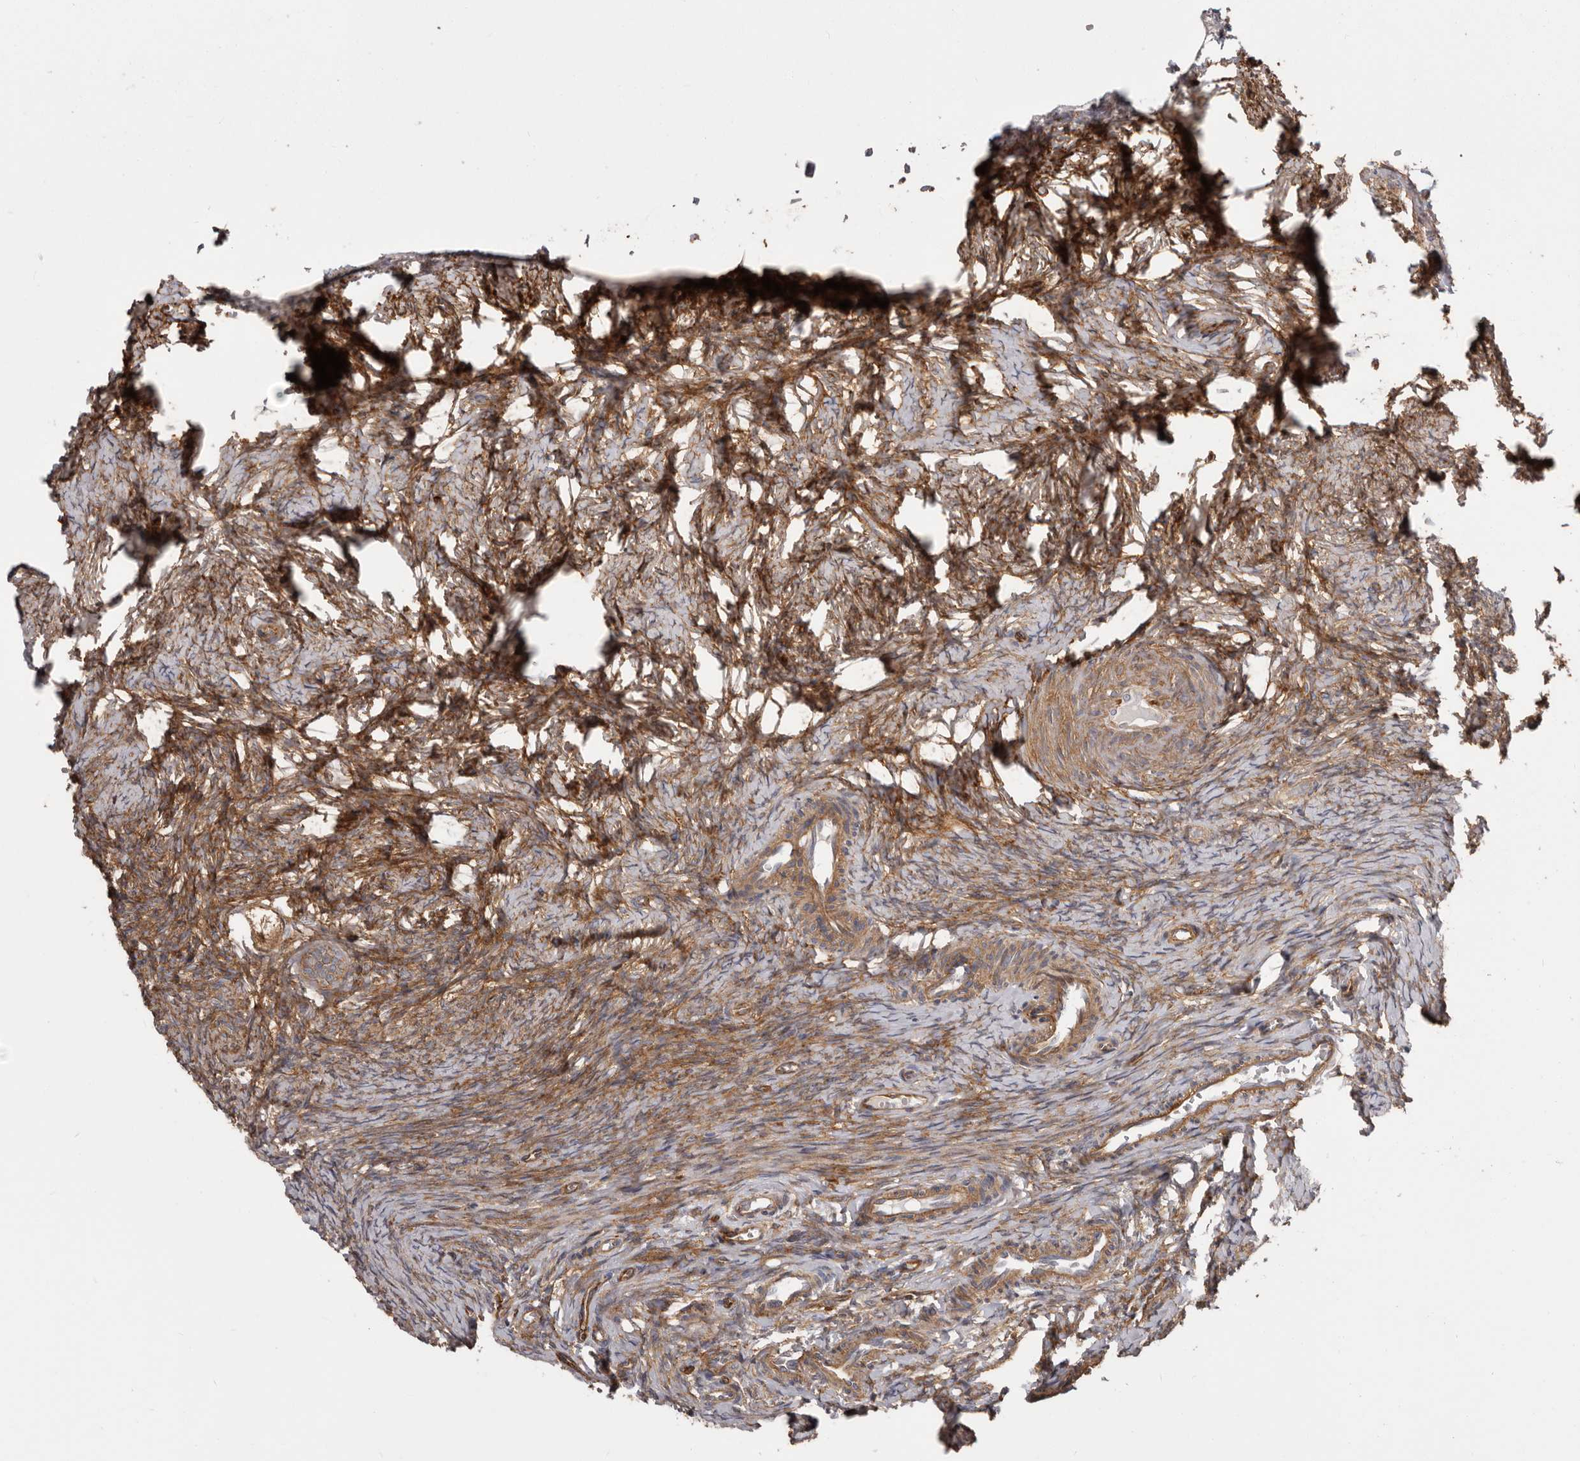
{"staining": {"intensity": "moderate", "quantity": ">75%", "location": "cytoplasmic/membranous"}, "tissue": "ovary", "cell_type": "Follicle cells", "image_type": "normal", "snomed": [{"axis": "morphology", "description": "Adenocarcinoma, NOS"}, {"axis": "topography", "description": "Endometrium"}], "caption": "A brown stain shows moderate cytoplasmic/membranous positivity of a protein in follicle cells of normal human ovary.", "gene": "ENAH", "patient": {"sex": "female", "age": 32}}